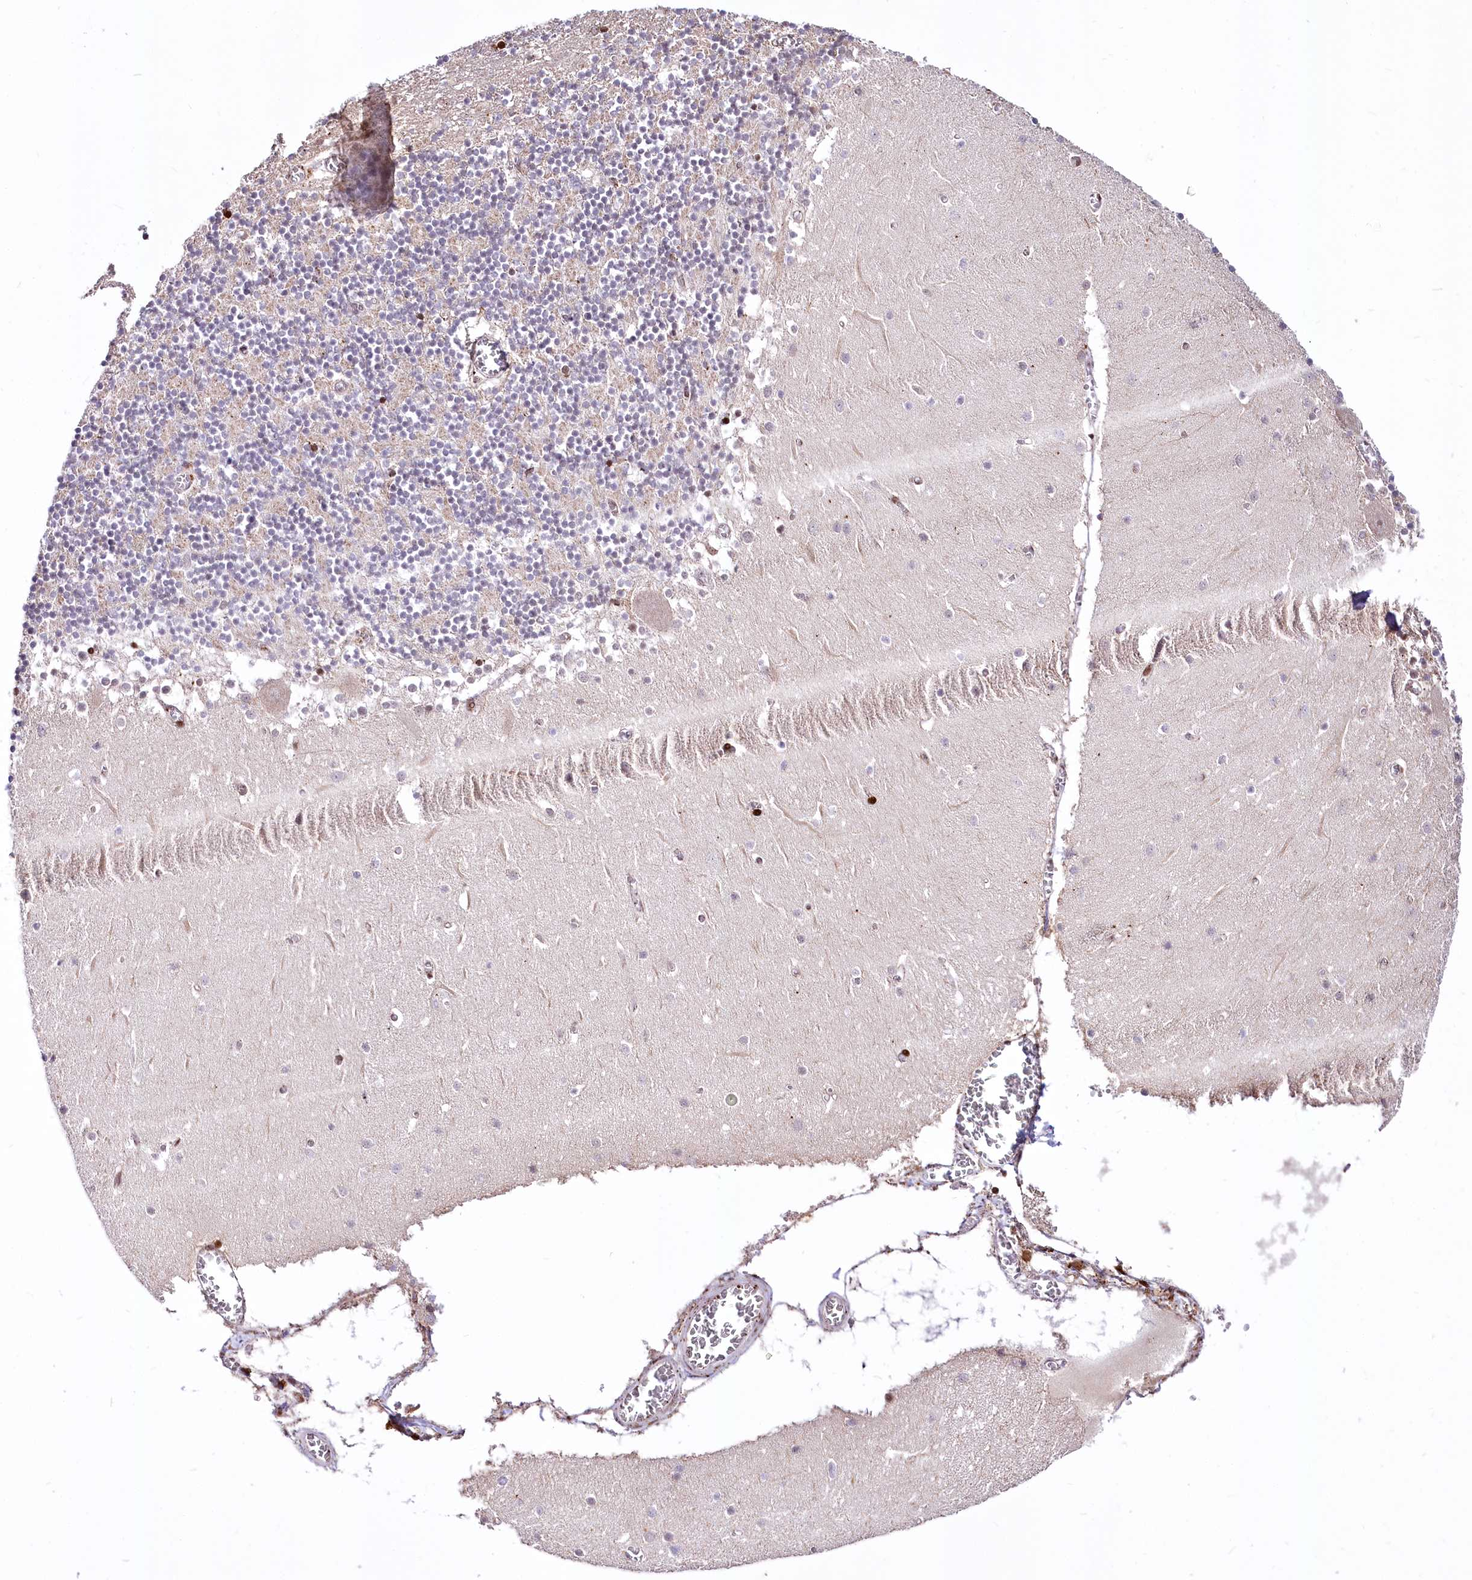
{"staining": {"intensity": "weak", "quantity": "<25%", "location": "cytoplasmic/membranous"}, "tissue": "cerebellum", "cell_type": "Cells in granular layer", "image_type": "normal", "snomed": [{"axis": "morphology", "description": "Normal tissue, NOS"}, {"axis": "topography", "description": "Cerebellum"}], "caption": "An IHC micrograph of normal cerebellum is shown. There is no staining in cells in granular layer of cerebellum. (DAB immunohistochemistry (IHC), high magnification).", "gene": "ZFYVE27", "patient": {"sex": "female", "age": 28}}